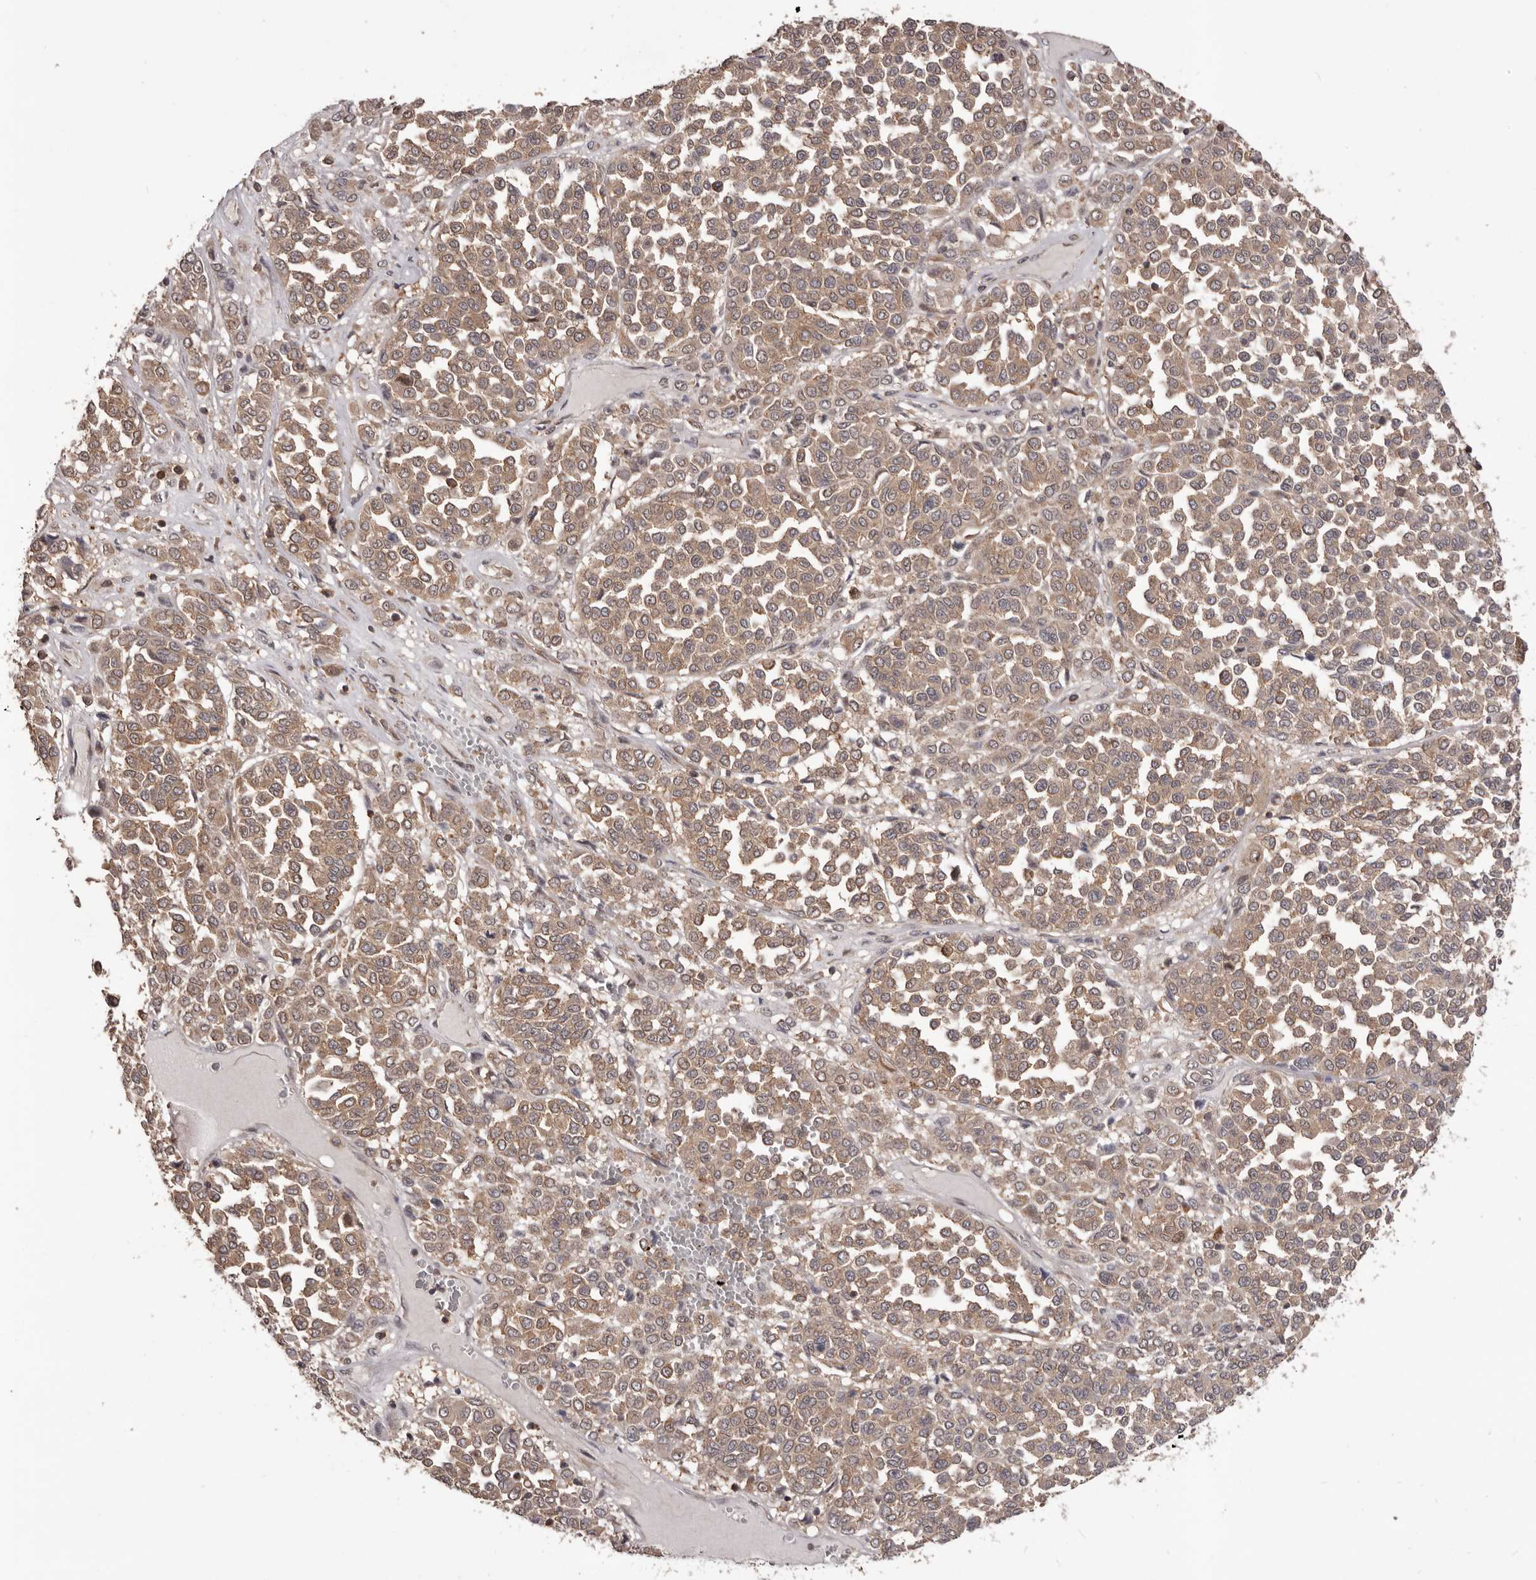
{"staining": {"intensity": "moderate", "quantity": ">75%", "location": "cytoplasmic/membranous"}, "tissue": "melanoma", "cell_type": "Tumor cells", "image_type": "cancer", "snomed": [{"axis": "morphology", "description": "Malignant melanoma, Metastatic site"}, {"axis": "topography", "description": "Pancreas"}], "caption": "Melanoma stained with IHC exhibits moderate cytoplasmic/membranous staining in about >75% of tumor cells. The staining was performed using DAB to visualize the protein expression in brown, while the nuclei were stained in blue with hematoxylin (Magnification: 20x).", "gene": "HBS1L", "patient": {"sex": "female", "age": 30}}